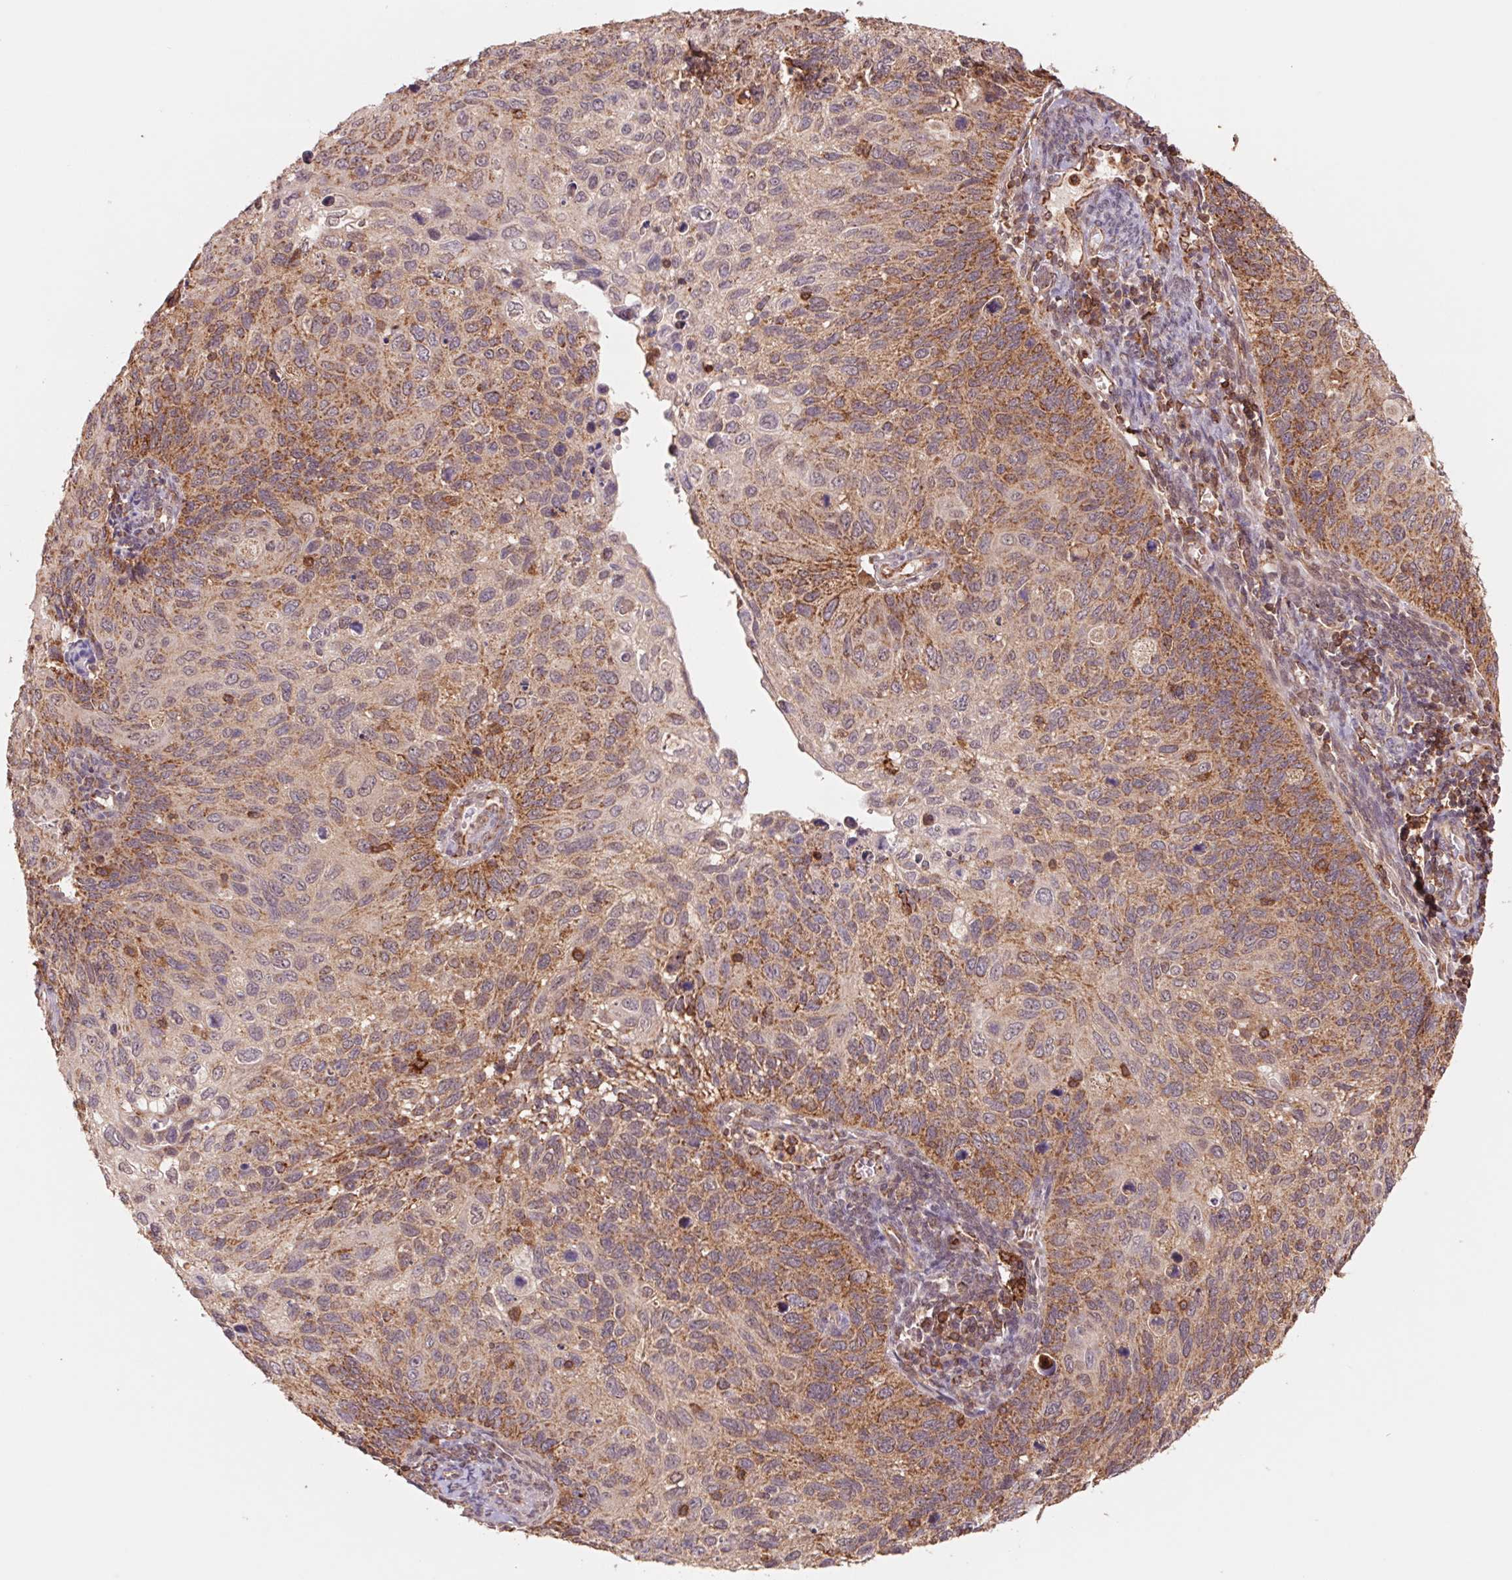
{"staining": {"intensity": "moderate", "quantity": "25%-75%", "location": "cytoplasmic/membranous"}, "tissue": "cervical cancer", "cell_type": "Tumor cells", "image_type": "cancer", "snomed": [{"axis": "morphology", "description": "Squamous cell carcinoma, NOS"}, {"axis": "topography", "description": "Cervix"}], "caption": "Immunohistochemistry (IHC) micrograph of neoplastic tissue: human cervical squamous cell carcinoma stained using immunohistochemistry displays medium levels of moderate protein expression localized specifically in the cytoplasmic/membranous of tumor cells, appearing as a cytoplasmic/membranous brown color.", "gene": "URM1", "patient": {"sex": "female", "age": 70}}